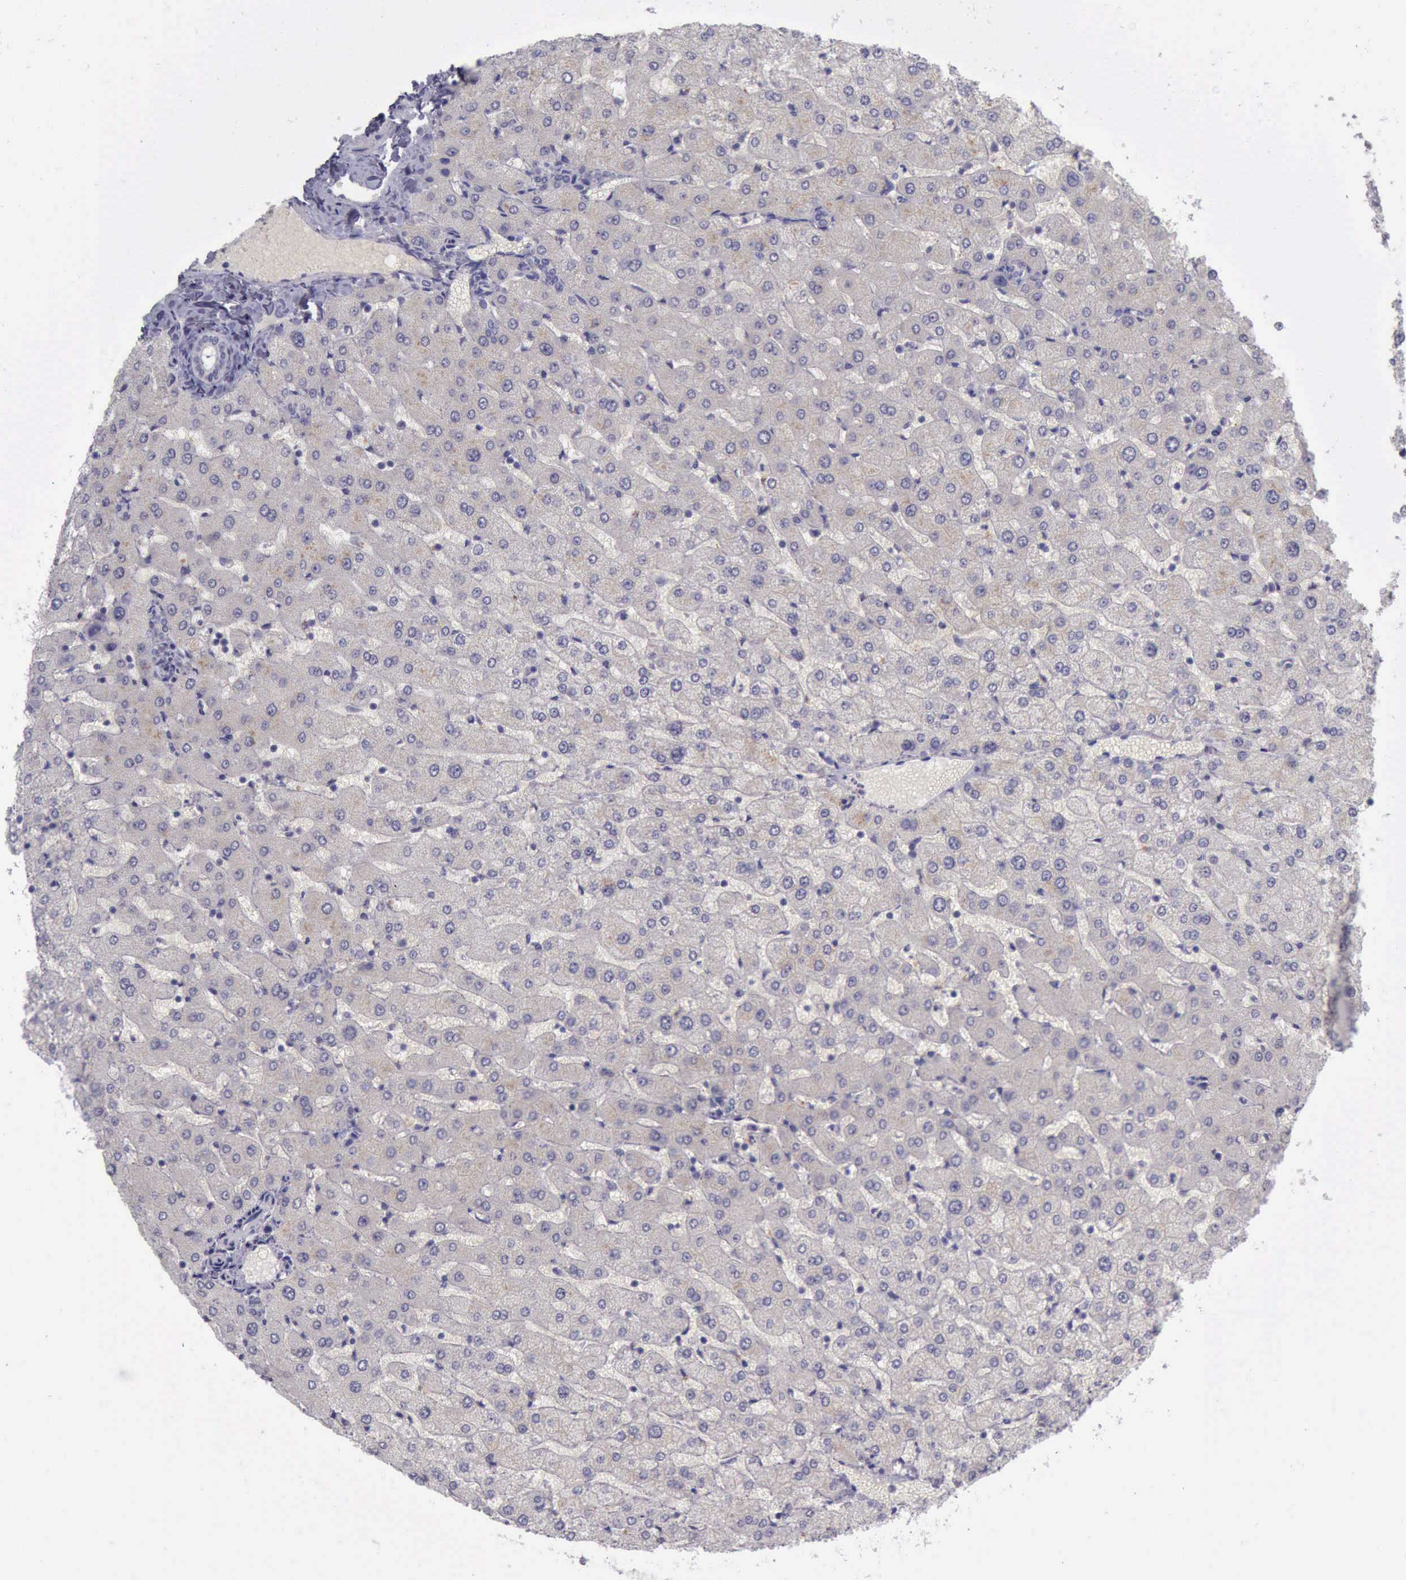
{"staining": {"intensity": "negative", "quantity": "none", "location": "none"}, "tissue": "liver", "cell_type": "Cholangiocytes", "image_type": "normal", "snomed": [{"axis": "morphology", "description": "Normal tissue, NOS"}, {"axis": "morphology", "description": "Fibrosis, NOS"}, {"axis": "topography", "description": "Liver"}], "caption": "A micrograph of liver stained for a protein reveals no brown staining in cholangiocytes.", "gene": "ARNT2", "patient": {"sex": "female", "age": 29}}